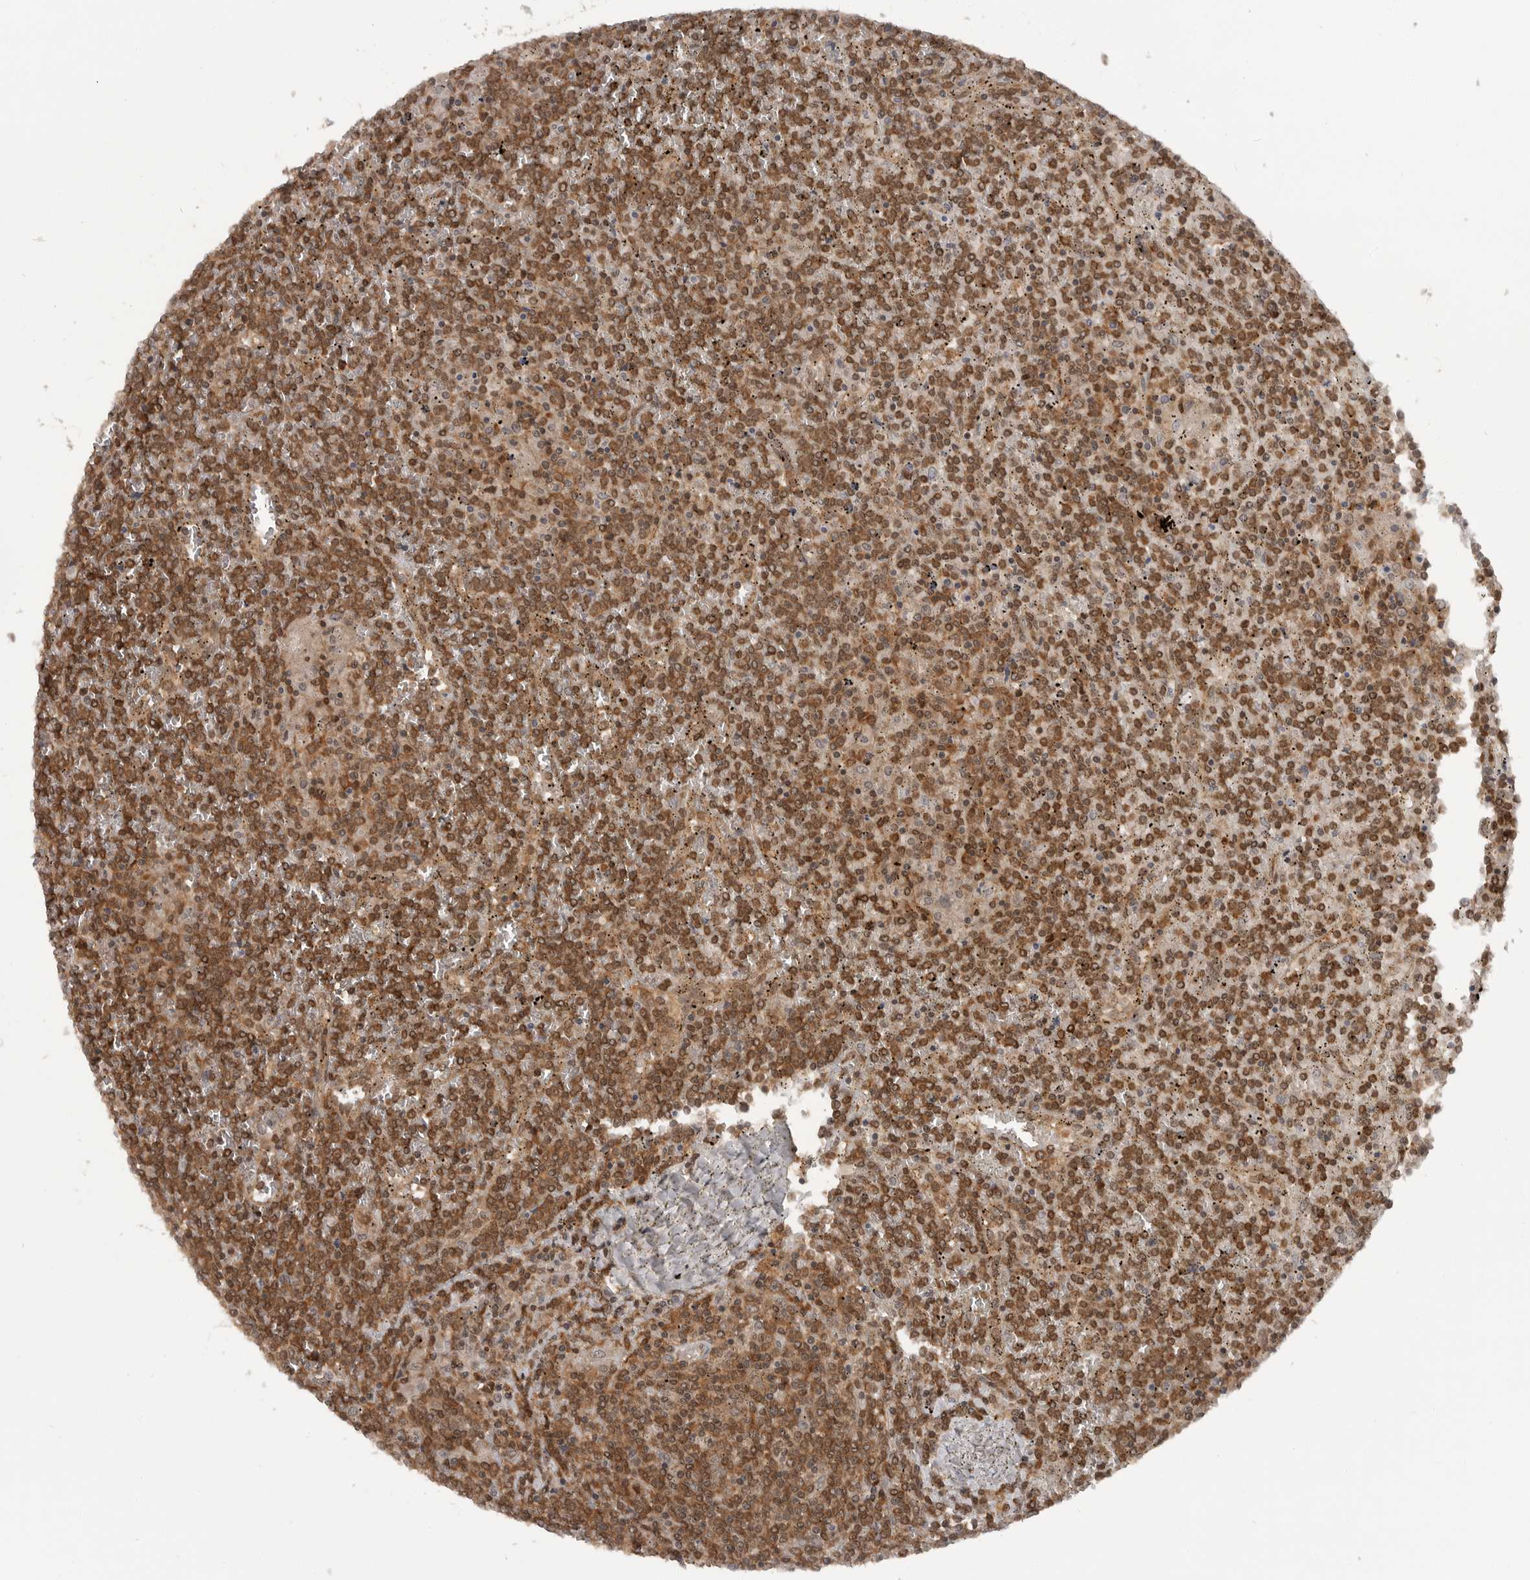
{"staining": {"intensity": "strong", "quantity": ">75%", "location": "cytoplasmic/membranous"}, "tissue": "lymphoma", "cell_type": "Tumor cells", "image_type": "cancer", "snomed": [{"axis": "morphology", "description": "Malignant lymphoma, non-Hodgkin's type, Low grade"}, {"axis": "topography", "description": "Spleen"}], "caption": "A high amount of strong cytoplasmic/membranous positivity is appreciated in about >75% of tumor cells in lymphoma tissue.", "gene": "SZRD1", "patient": {"sex": "female", "age": 19}}